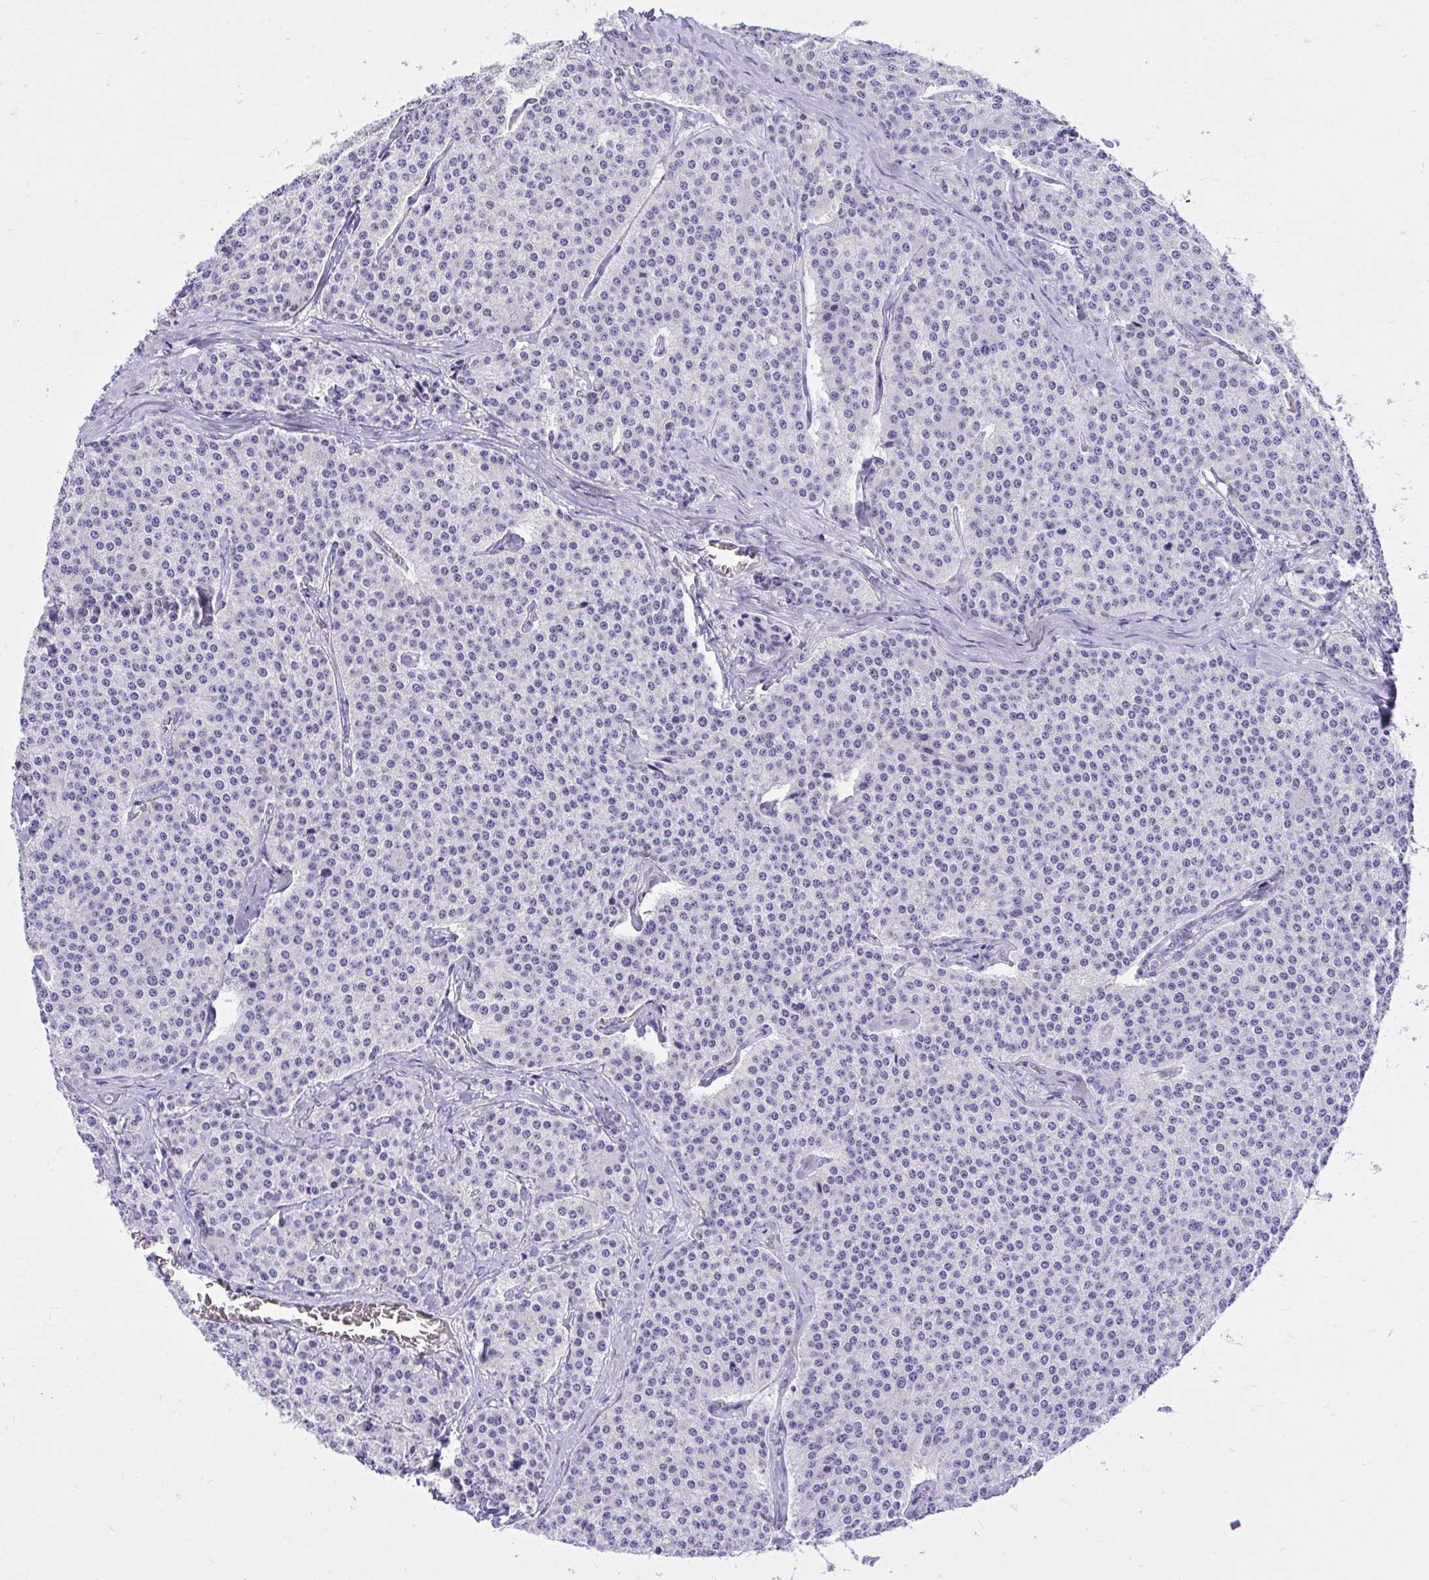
{"staining": {"intensity": "negative", "quantity": "none", "location": "none"}, "tissue": "carcinoid", "cell_type": "Tumor cells", "image_type": "cancer", "snomed": [{"axis": "morphology", "description": "Carcinoid, malignant, NOS"}, {"axis": "topography", "description": "Small intestine"}], "caption": "This micrograph is of carcinoid stained with IHC to label a protein in brown with the nuclei are counter-stained blue. There is no staining in tumor cells. (Stains: DAB (3,3'-diaminobenzidine) immunohistochemistry (IHC) with hematoxylin counter stain, Microscopy: brightfield microscopy at high magnification).", "gene": "MON1A", "patient": {"sex": "female", "age": 64}}